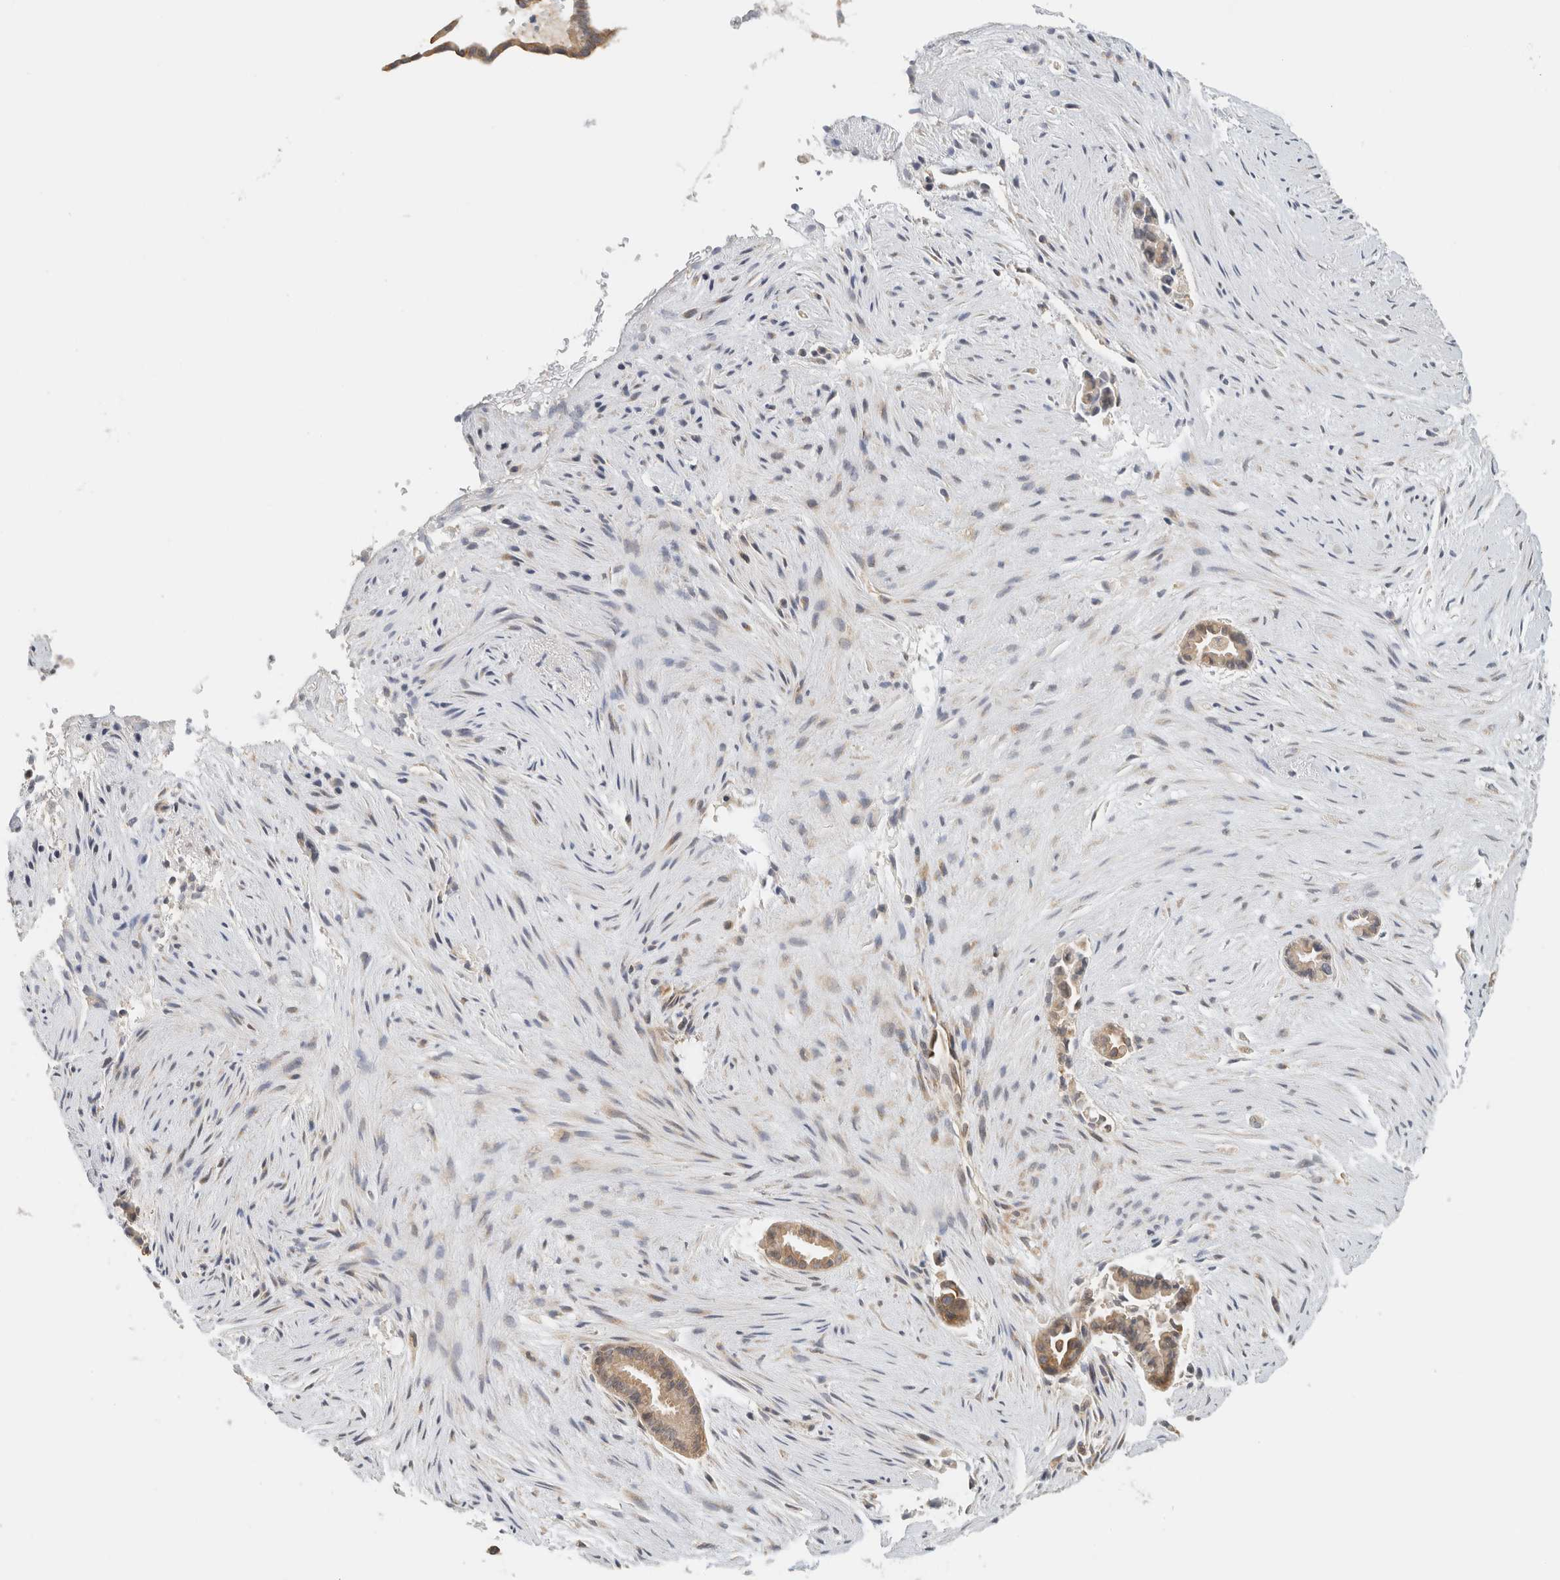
{"staining": {"intensity": "moderate", "quantity": ">75%", "location": "cytoplasmic/membranous"}, "tissue": "liver cancer", "cell_type": "Tumor cells", "image_type": "cancer", "snomed": [{"axis": "morphology", "description": "Cholangiocarcinoma"}, {"axis": "topography", "description": "Liver"}], "caption": "Tumor cells exhibit moderate cytoplasmic/membranous positivity in approximately >75% of cells in liver cancer.", "gene": "PUM1", "patient": {"sex": "female", "age": 55}}